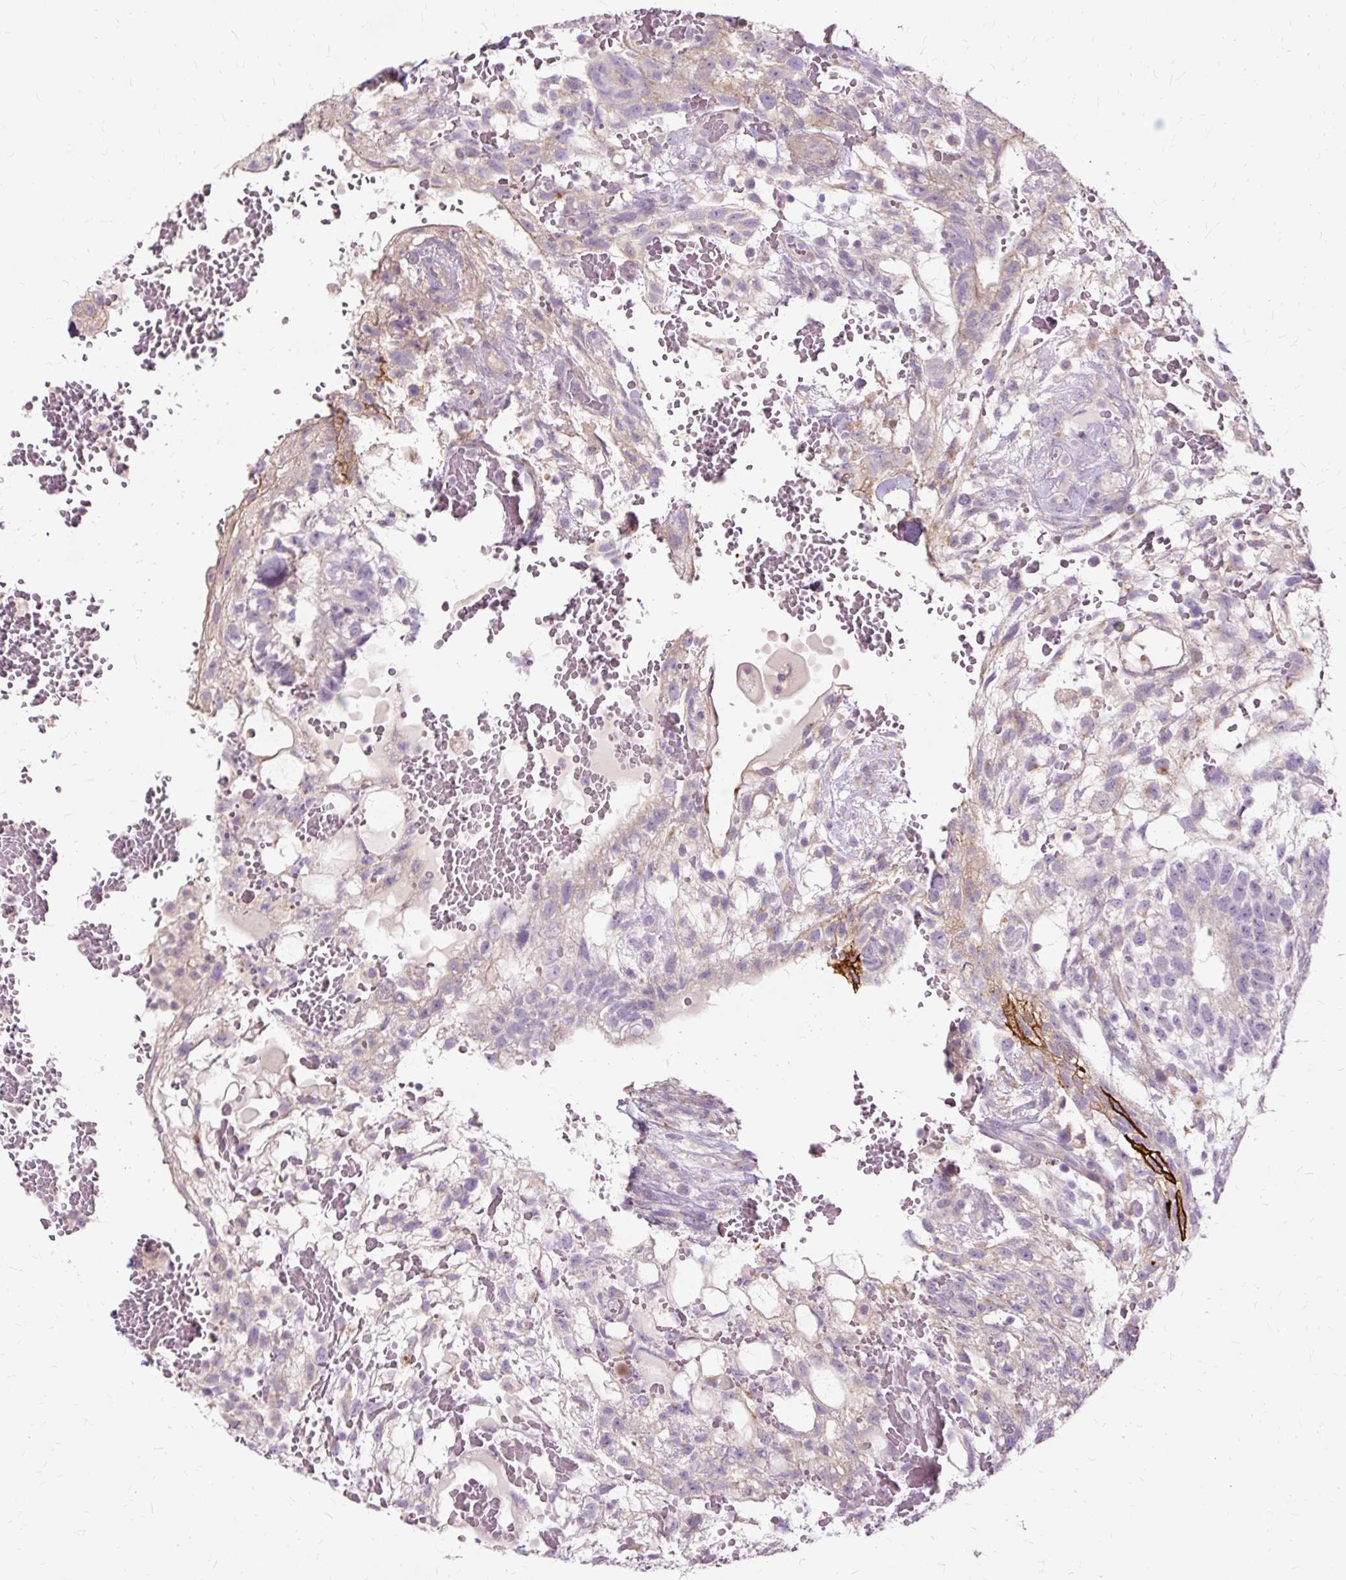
{"staining": {"intensity": "weak", "quantity": "<25%", "location": "cytoplasmic/membranous"}, "tissue": "testis cancer", "cell_type": "Tumor cells", "image_type": "cancer", "snomed": [{"axis": "morphology", "description": "Normal tissue, NOS"}, {"axis": "morphology", "description": "Carcinoma, Embryonal, NOS"}, {"axis": "topography", "description": "Testis"}], "caption": "IHC of testis embryonal carcinoma exhibits no staining in tumor cells.", "gene": "TSPAN8", "patient": {"sex": "male", "age": 32}}